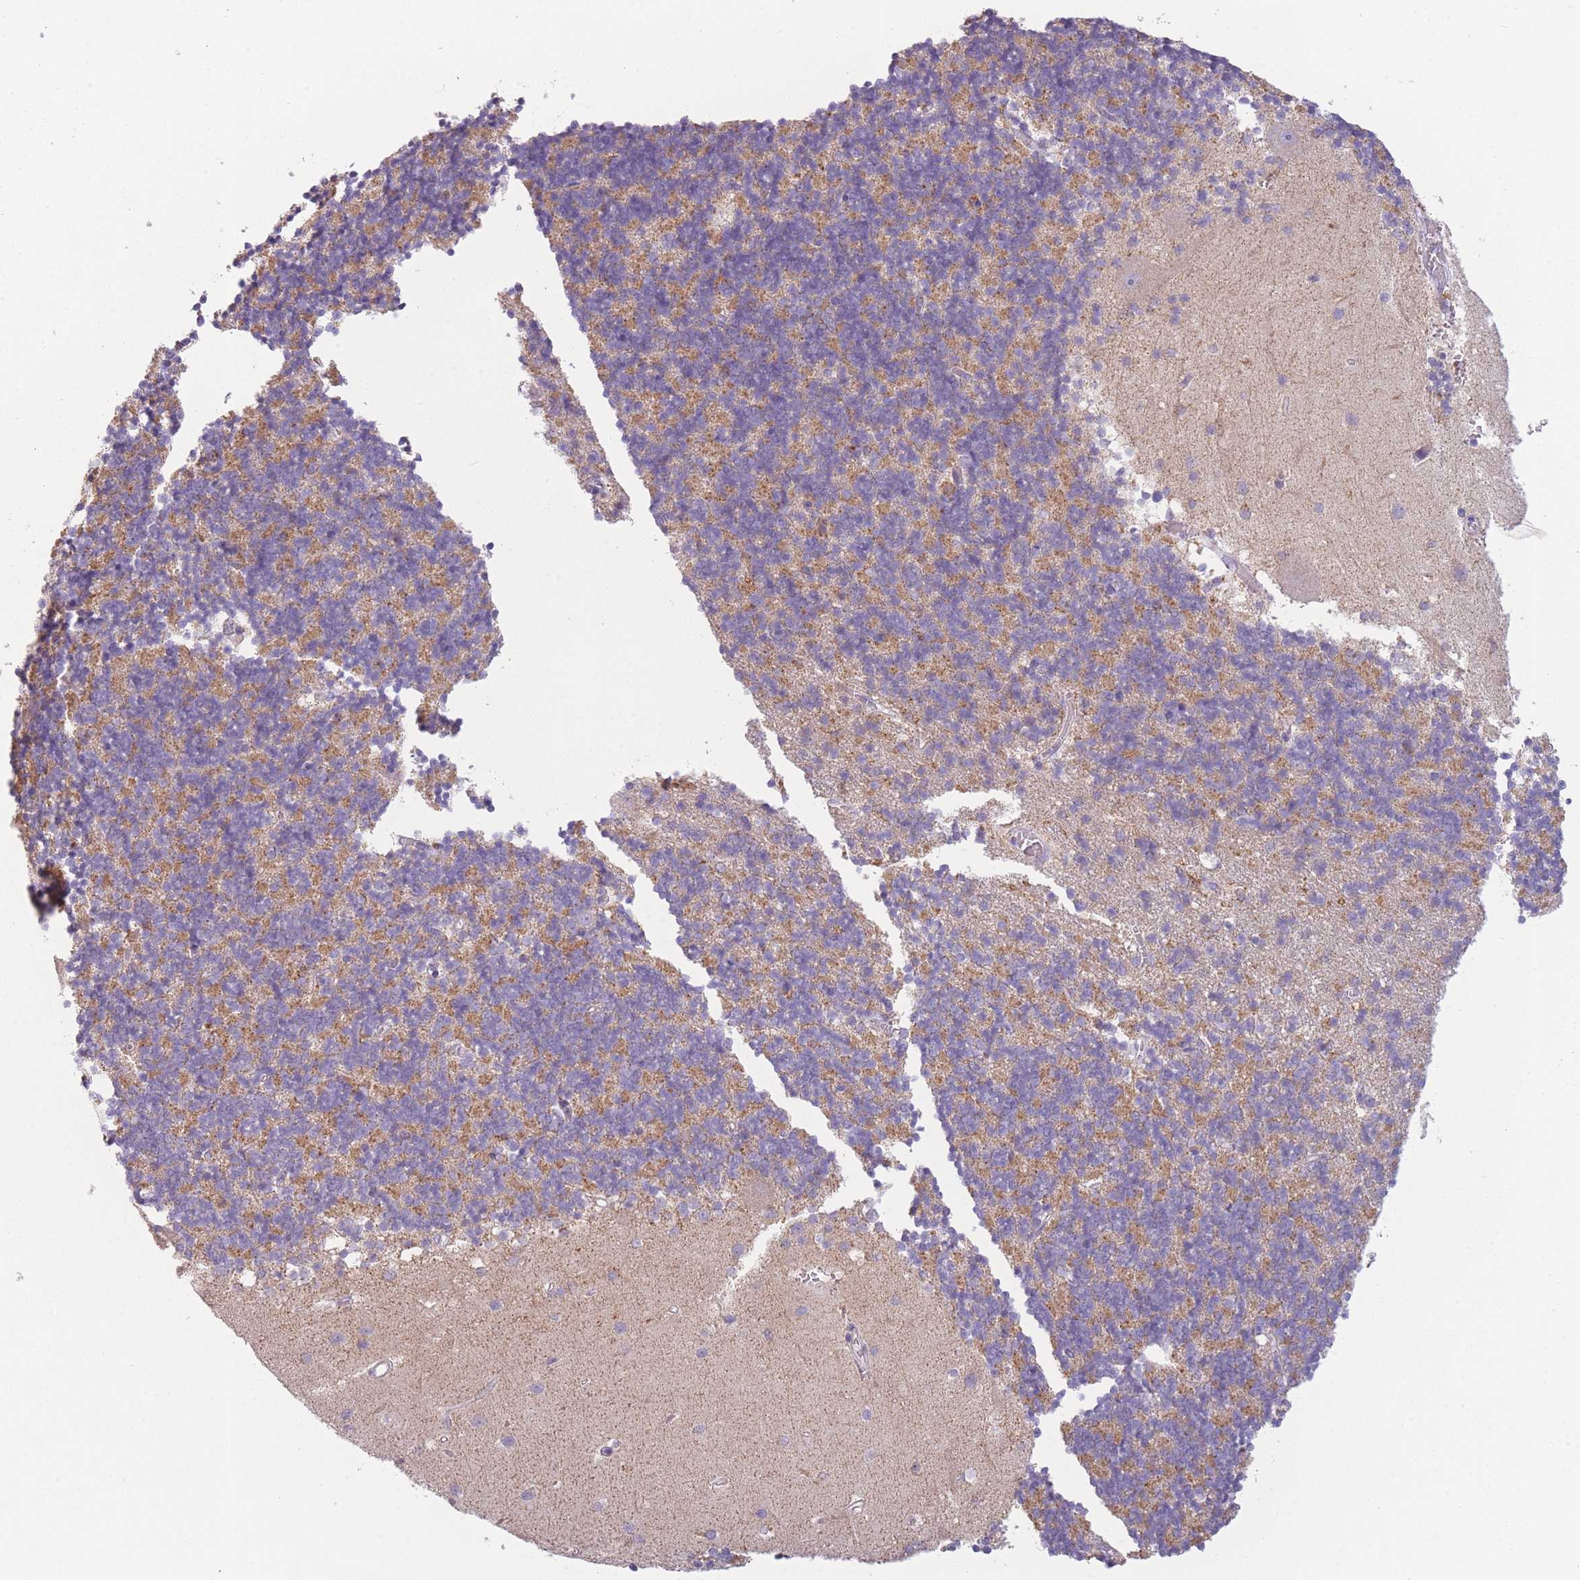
{"staining": {"intensity": "moderate", "quantity": "25%-75%", "location": "cytoplasmic/membranous"}, "tissue": "cerebellum", "cell_type": "Cells in granular layer", "image_type": "normal", "snomed": [{"axis": "morphology", "description": "Normal tissue, NOS"}, {"axis": "topography", "description": "Cerebellum"}], "caption": "Cells in granular layer demonstrate moderate cytoplasmic/membranous staining in about 25%-75% of cells in normal cerebellum. The protein is stained brown, and the nuclei are stained in blue (DAB IHC with brightfield microscopy, high magnification).", "gene": "PRAM1", "patient": {"sex": "male", "age": 54}}